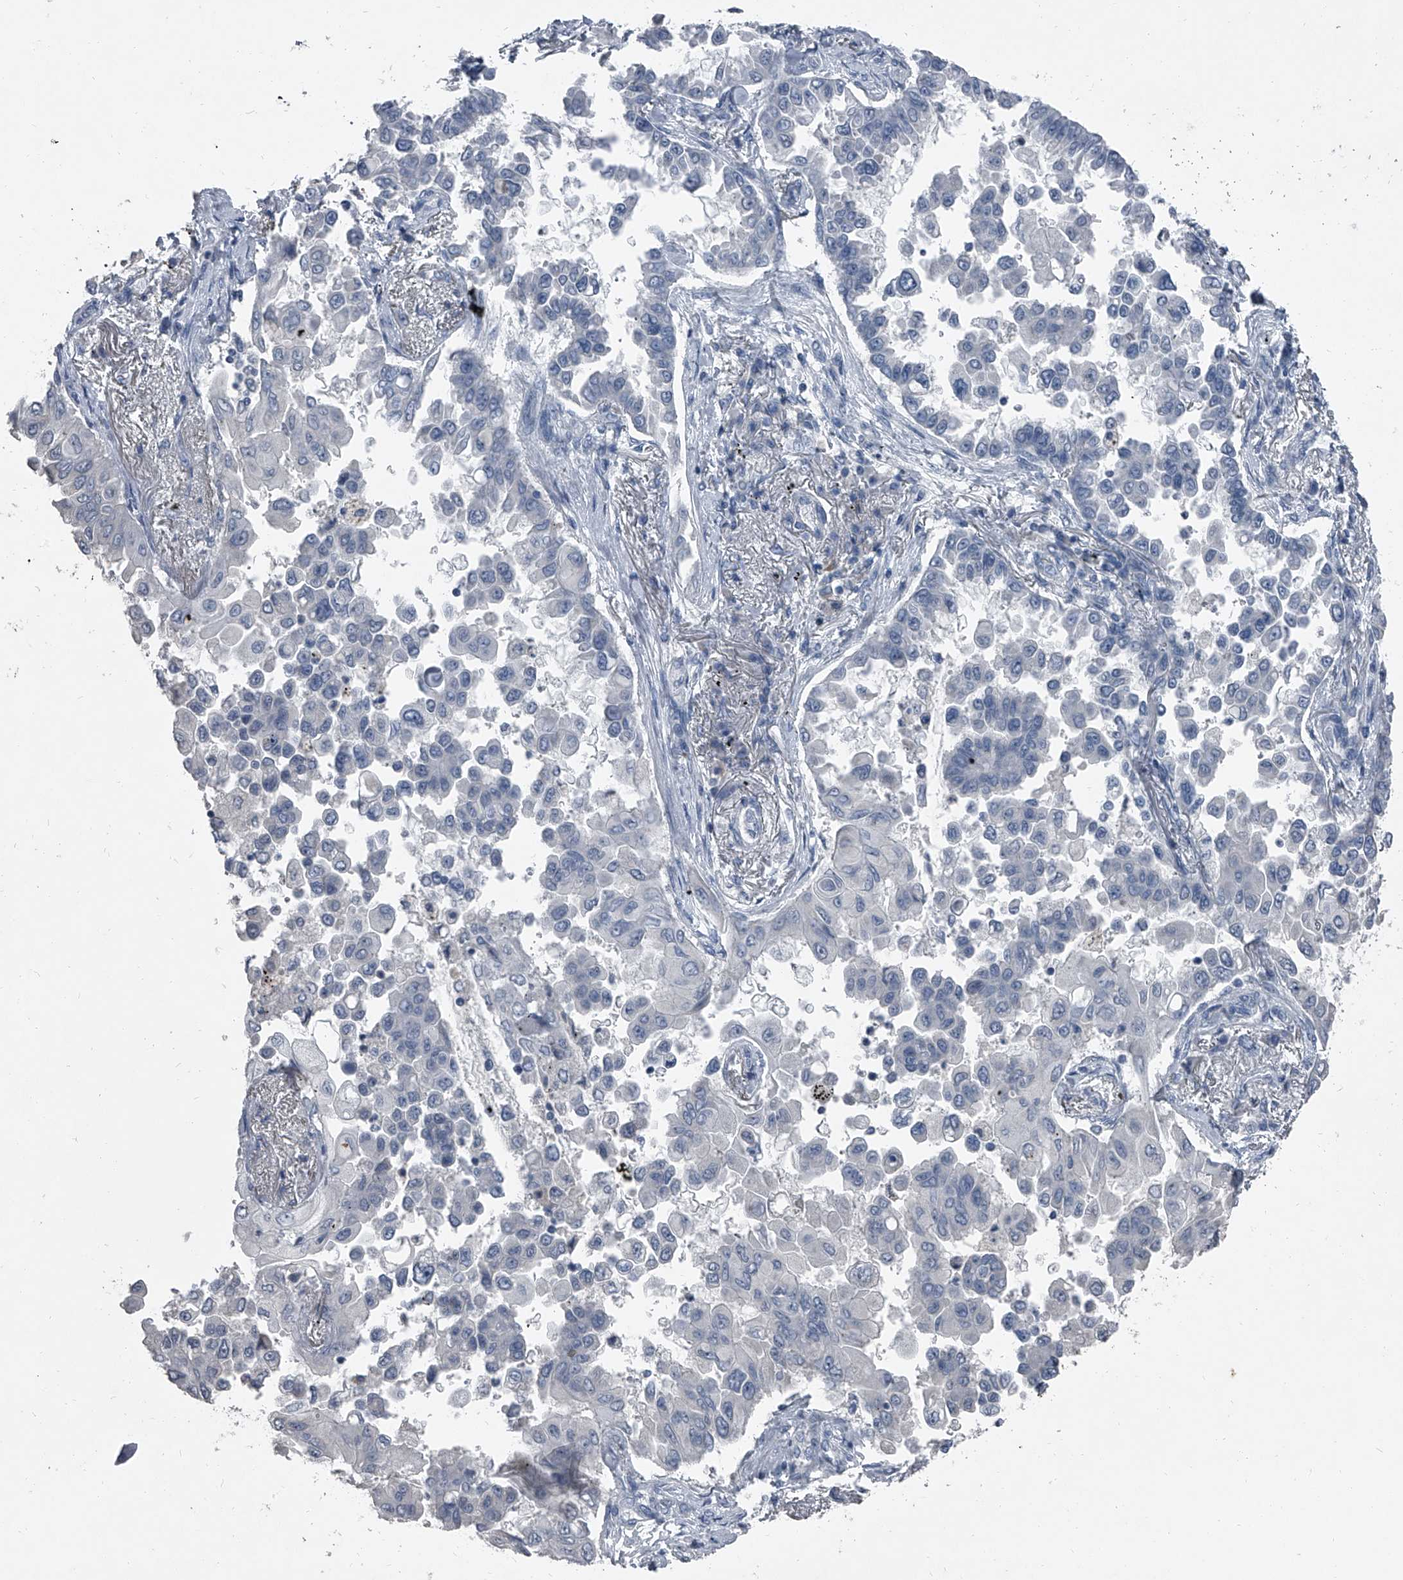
{"staining": {"intensity": "negative", "quantity": "none", "location": "none"}, "tissue": "lung cancer", "cell_type": "Tumor cells", "image_type": "cancer", "snomed": [{"axis": "morphology", "description": "Adenocarcinoma, NOS"}, {"axis": "topography", "description": "Lung"}], "caption": "High power microscopy micrograph of an immunohistochemistry (IHC) micrograph of lung cancer (adenocarcinoma), revealing no significant staining in tumor cells.", "gene": "HEPHL1", "patient": {"sex": "female", "age": 67}}